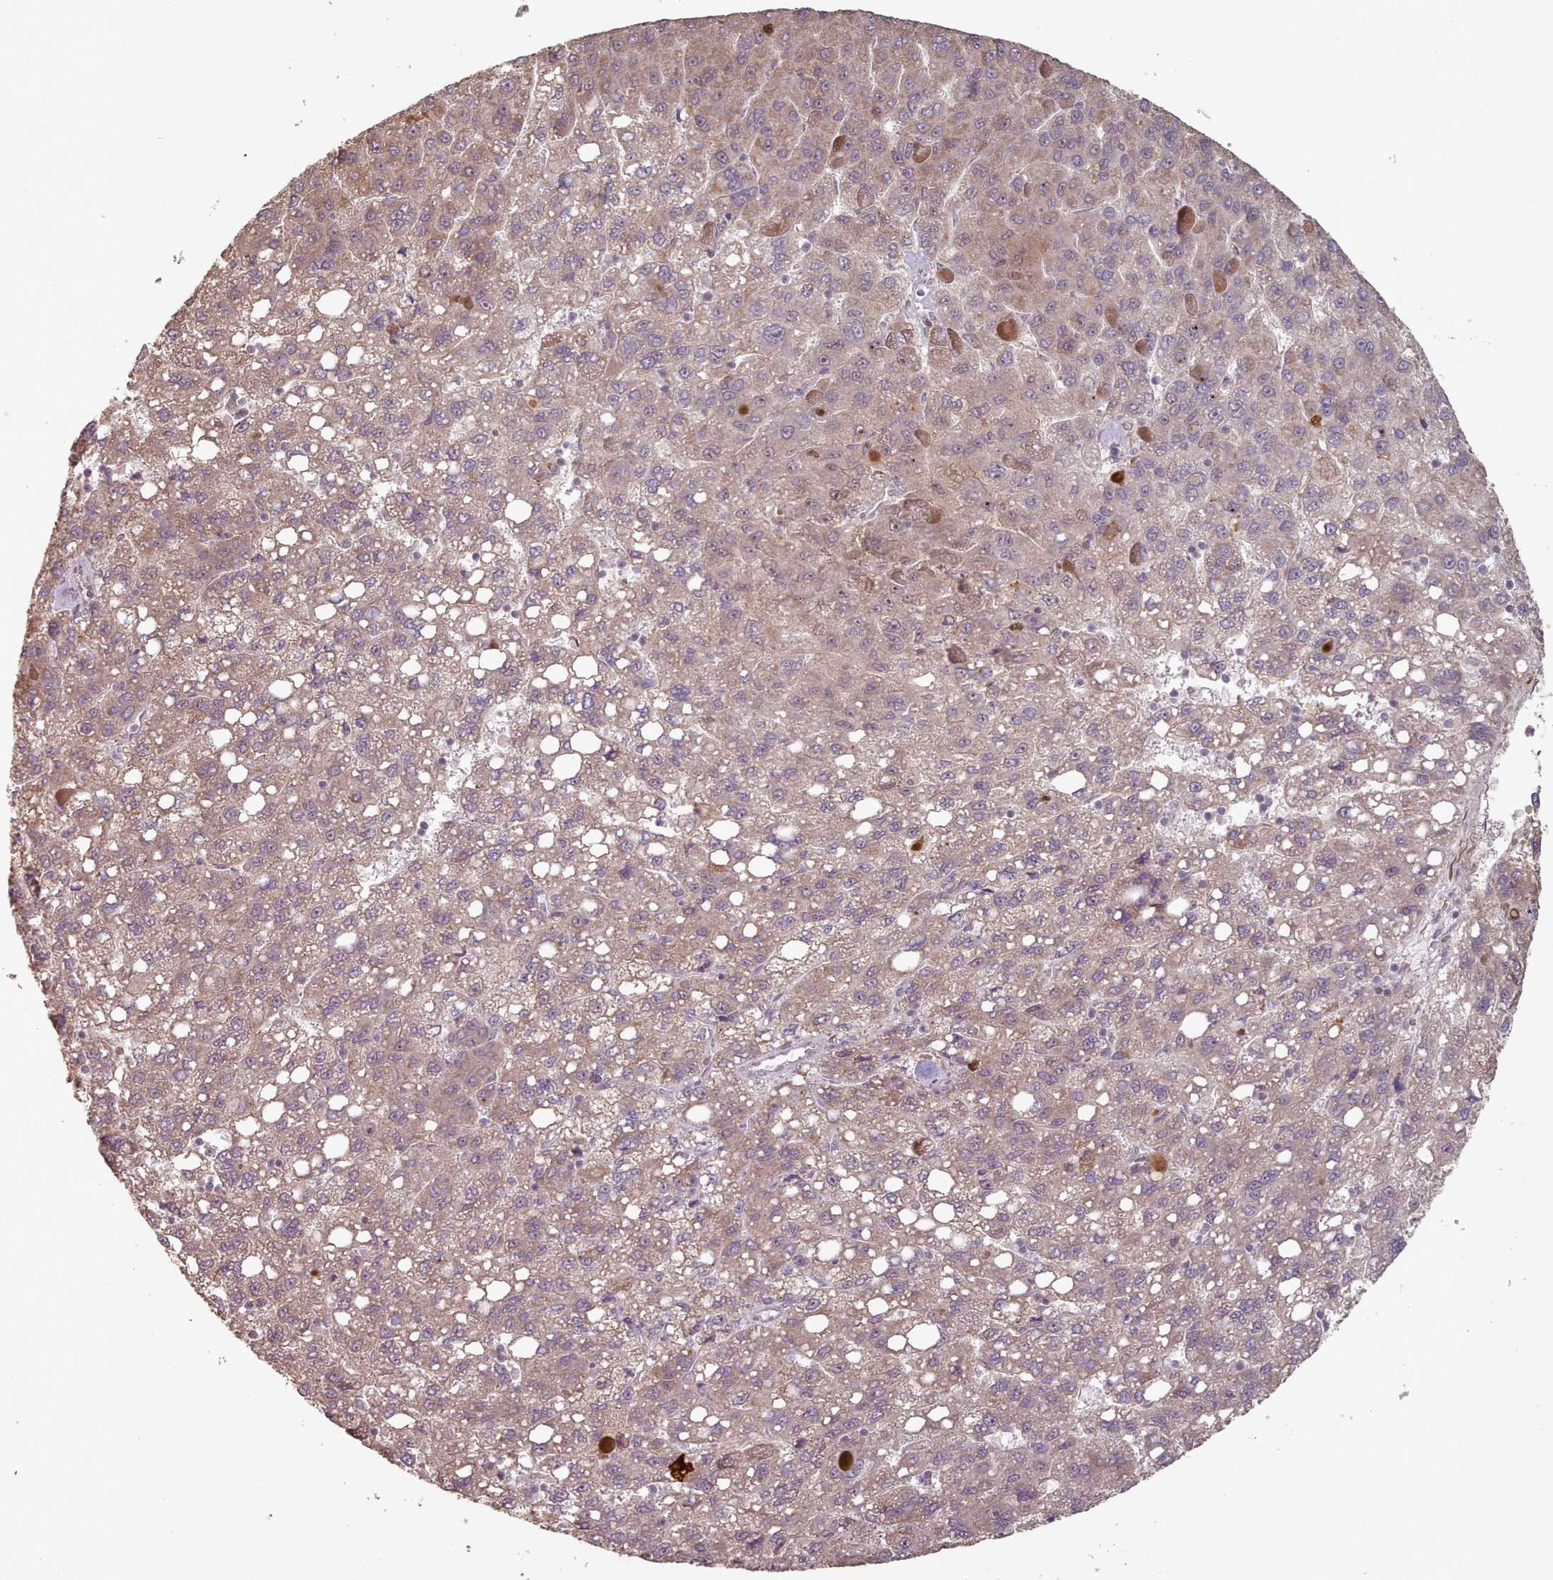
{"staining": {"intensity": "moderate", "quantity": ">75%", "location": "cytoplasmic/membranous,nuclear"}, "tissue": "liver cancer", "cell_type": "Tumor cells", "image_type": "cancer", "snomed": [{"axis": "morphology", "description": "Carcinoma, Hepatocellular, NOS"}, {"axis": "topography", "description": "Liver"}], "caption": "Hepatocellular carcinoma (liver) stained with a protein marker shows moderate staining in tumor cells.", "gene": "ERCC6L", "patient": {"sex": "female", "age": 82}}